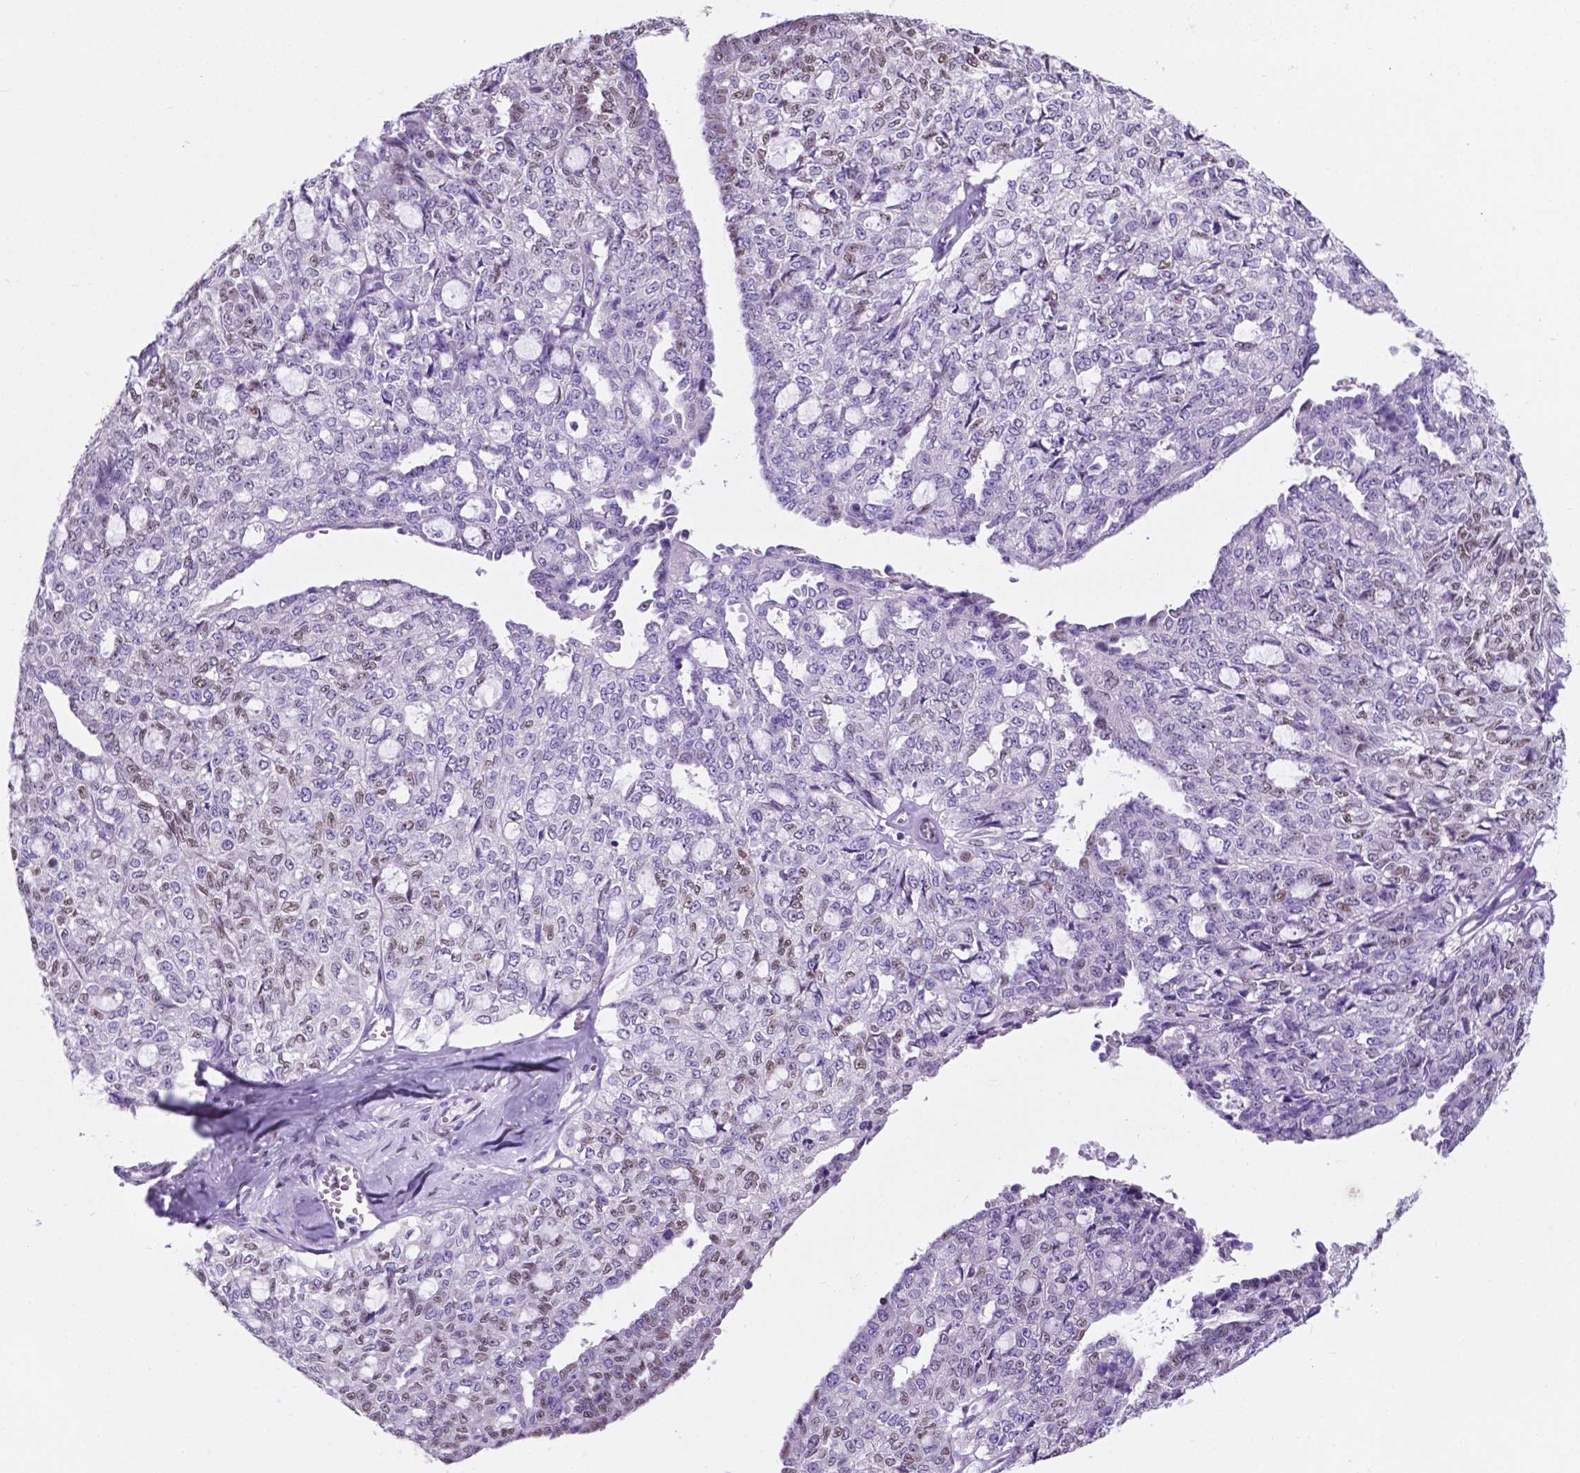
{"staining": {"intensity": "weak", "quantity": "<25%", "location": "nuclear"}, "tissue": "ovarian cancer", "cell_type": "Tumor cells", "image_type": "cancer", "snomed": [{"axis": "morphology", "description": "Cystadenocarcinoma, serous, NOS"}, {"axis": "topography", "description": "Ovary"}], "caption": "There is no significant staining in tumor cells of ovarian serous cystadenocarcinoma. (DAB immunohistochemistry, high magnification).", "gene": "TMEM210", "patient": {"sex": "female", "age": 71}}